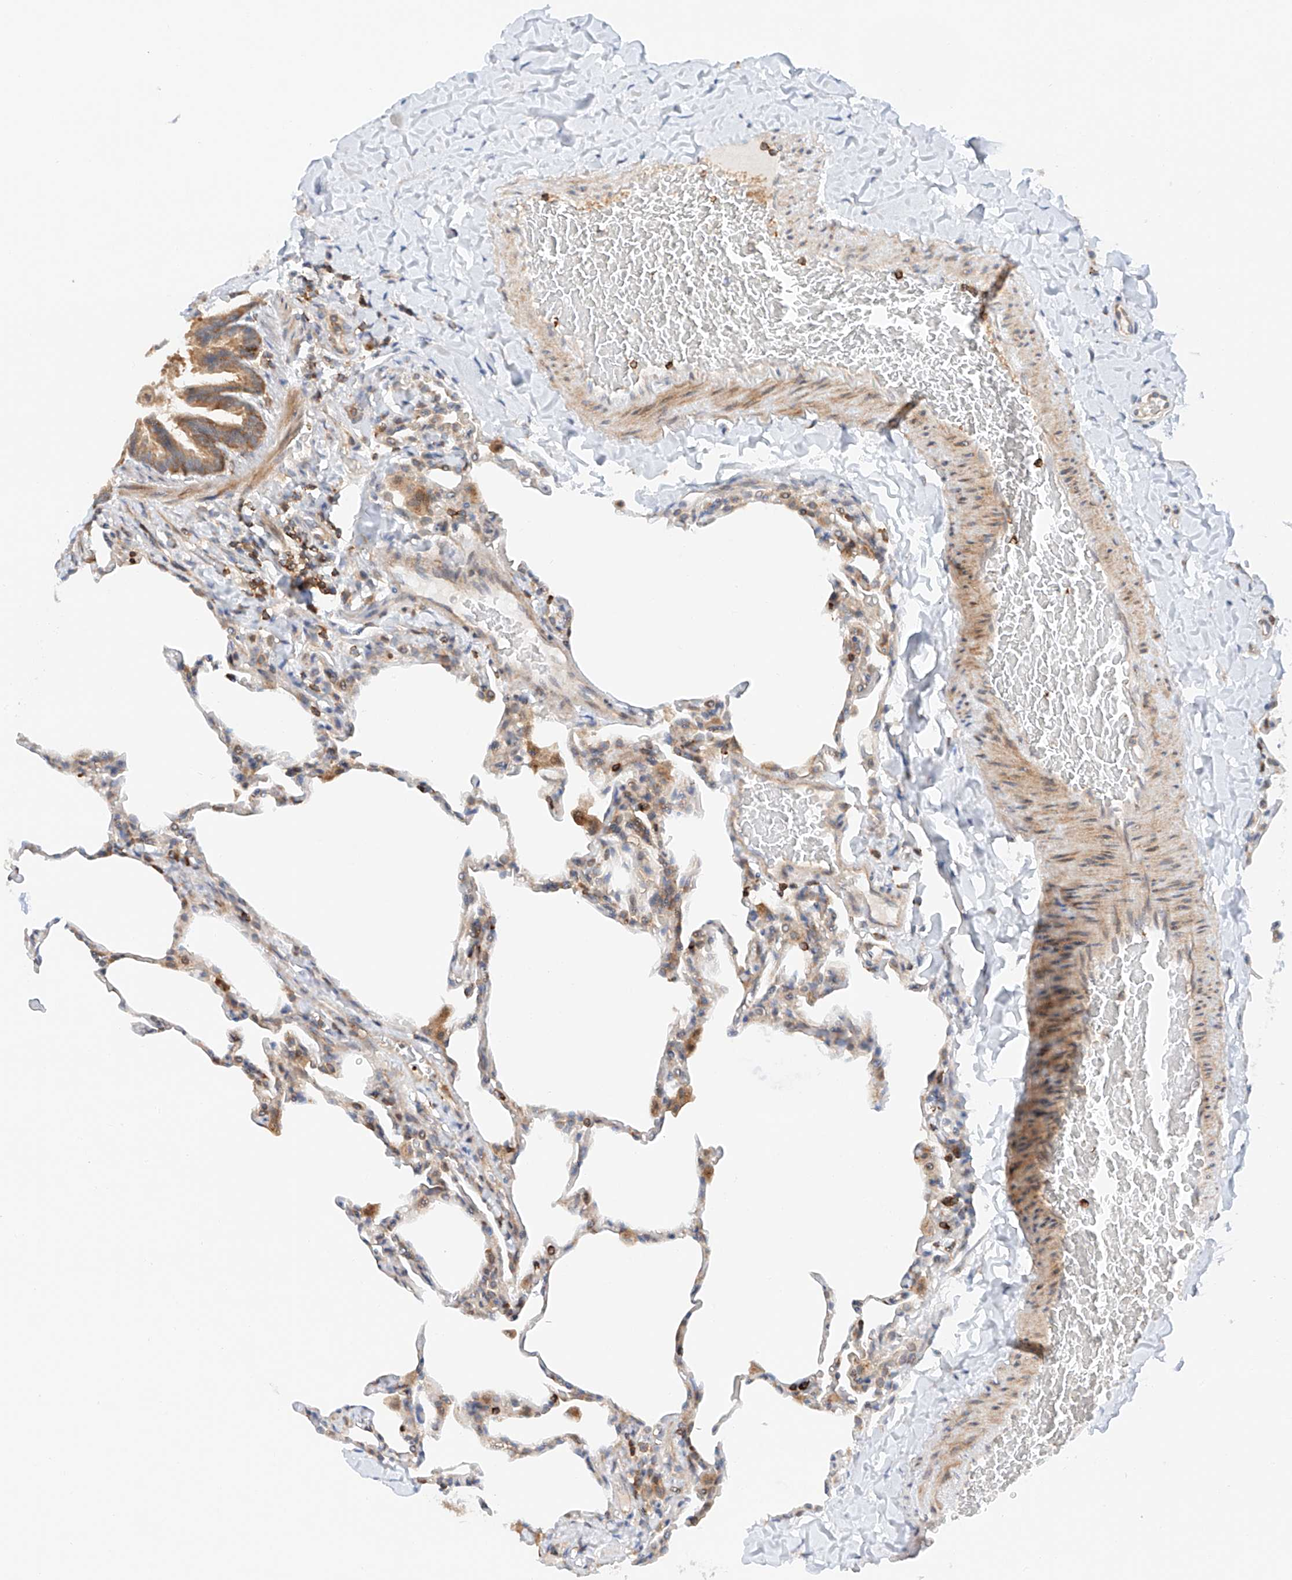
{"staining": {"intensity": "moderate", "quantity": "<25%", "location": "cytoplasmic/membranous"}, "tissue": "lung", "cell_type": "Alveolar cells", "image_type": "normal", "snomed": [{"axis": "morphology", "description": "Normal tissue, NOS"}, {"axis": "topography", "description": "Lung"}], "caption": "Immunohistochemical staining of benign human lung displays low levels of moderate cytoplasmic/membranous expression in about <25% of alveolar cells.", "gene": "MFN2", "patient": {"sex": "male", "age": 20}}